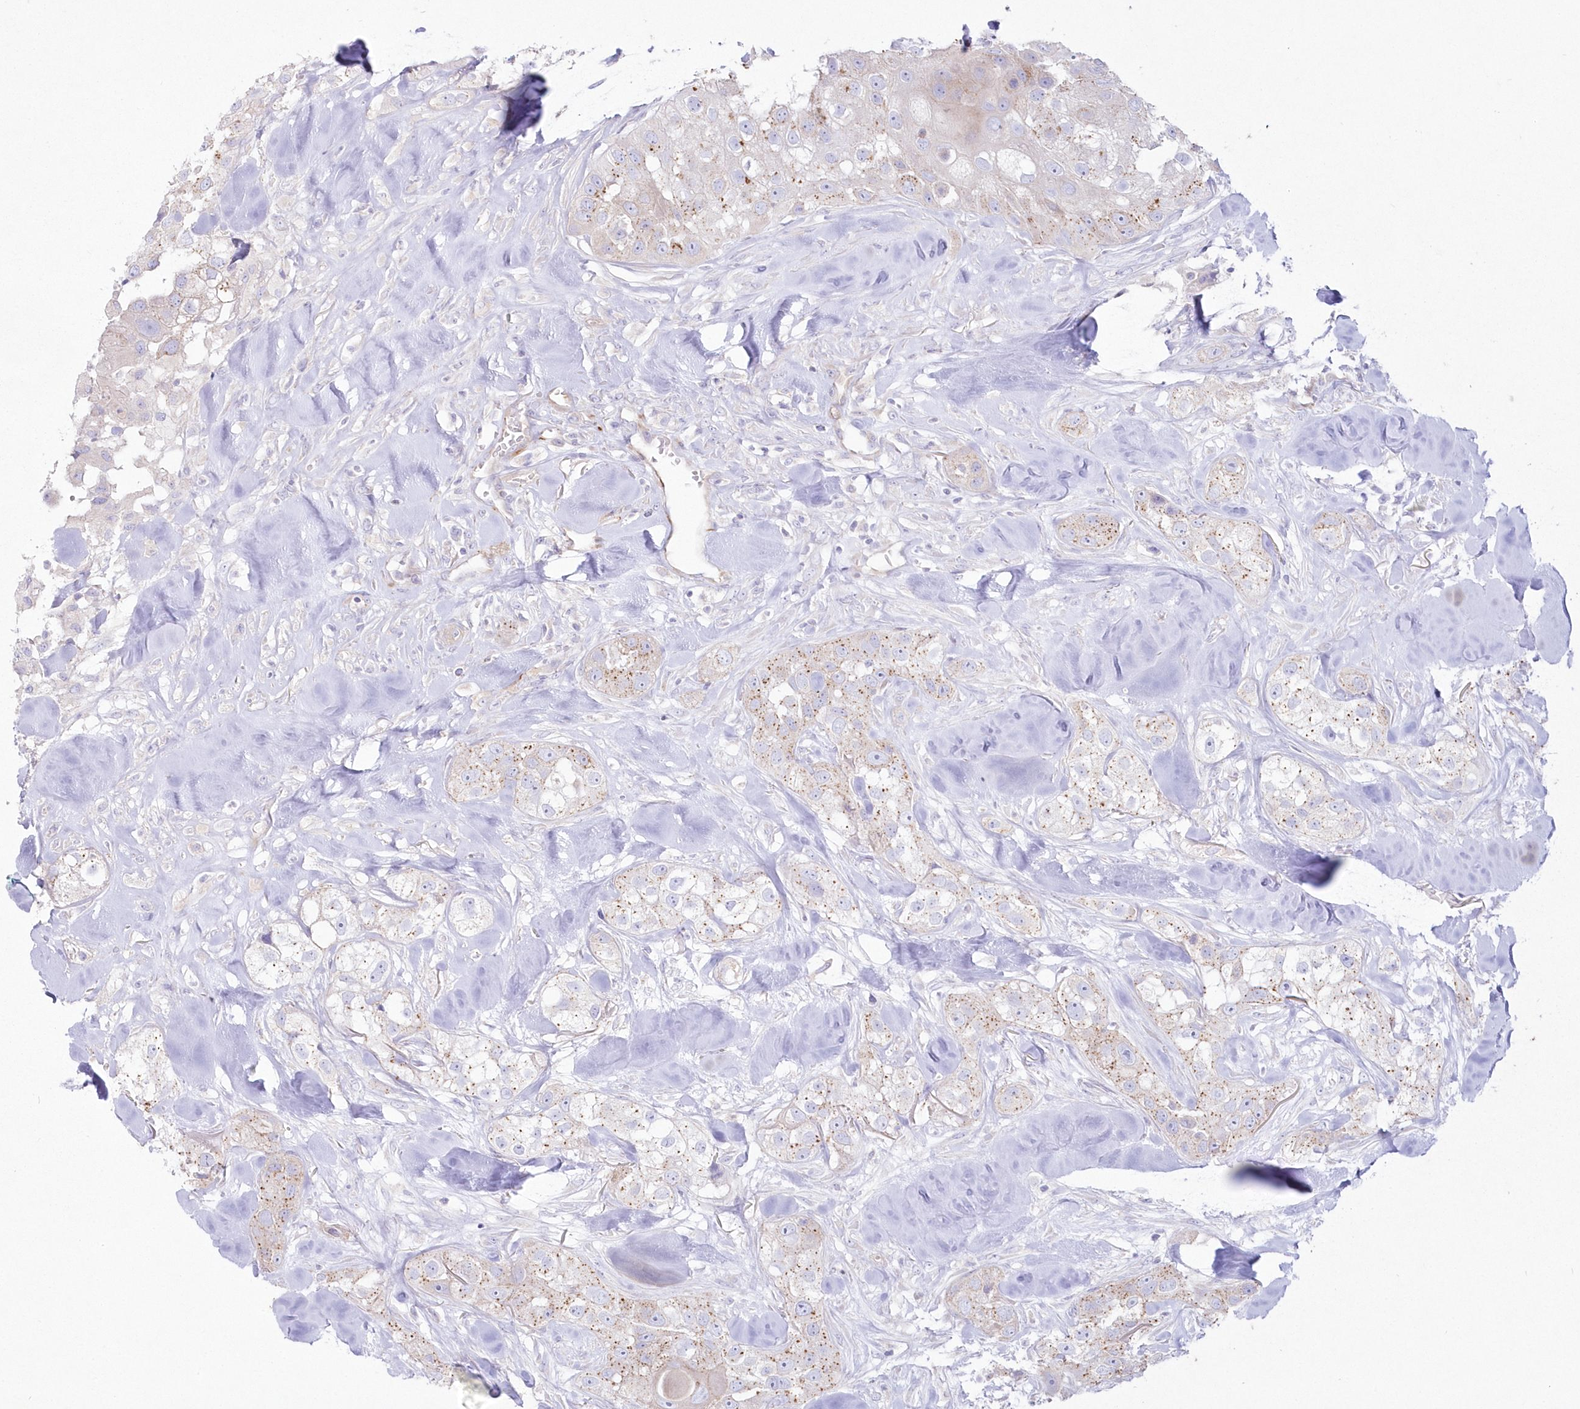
{"staining": {"intensity": "moderate", "quantity": ">75%", "location": "cytoplasmic/membranous"}, "tissue": "head and neck cancer", "cell_type": "Tumor cells", "image_type": "cancer", "snomed": [{"axis": "morphology", "description": "Normal tissue, NOS"}, {"axis": "morphology", "description": "Squamous cell carcinoma, NOS"}, {"axis": "topography", "description": "Skeletal muscle"}, {"axis": "topography", "description": "Head-Neck"}], "caption": "Moderate cytoplasmic/membranous positivity for a protein is appreciated in about >75% of tumor cells of head and neck squamous cell carcinoma using immunohistochemistry (IHC).", "gene": "ZNF843", "patient": {"sex": "male", "age": 51}}